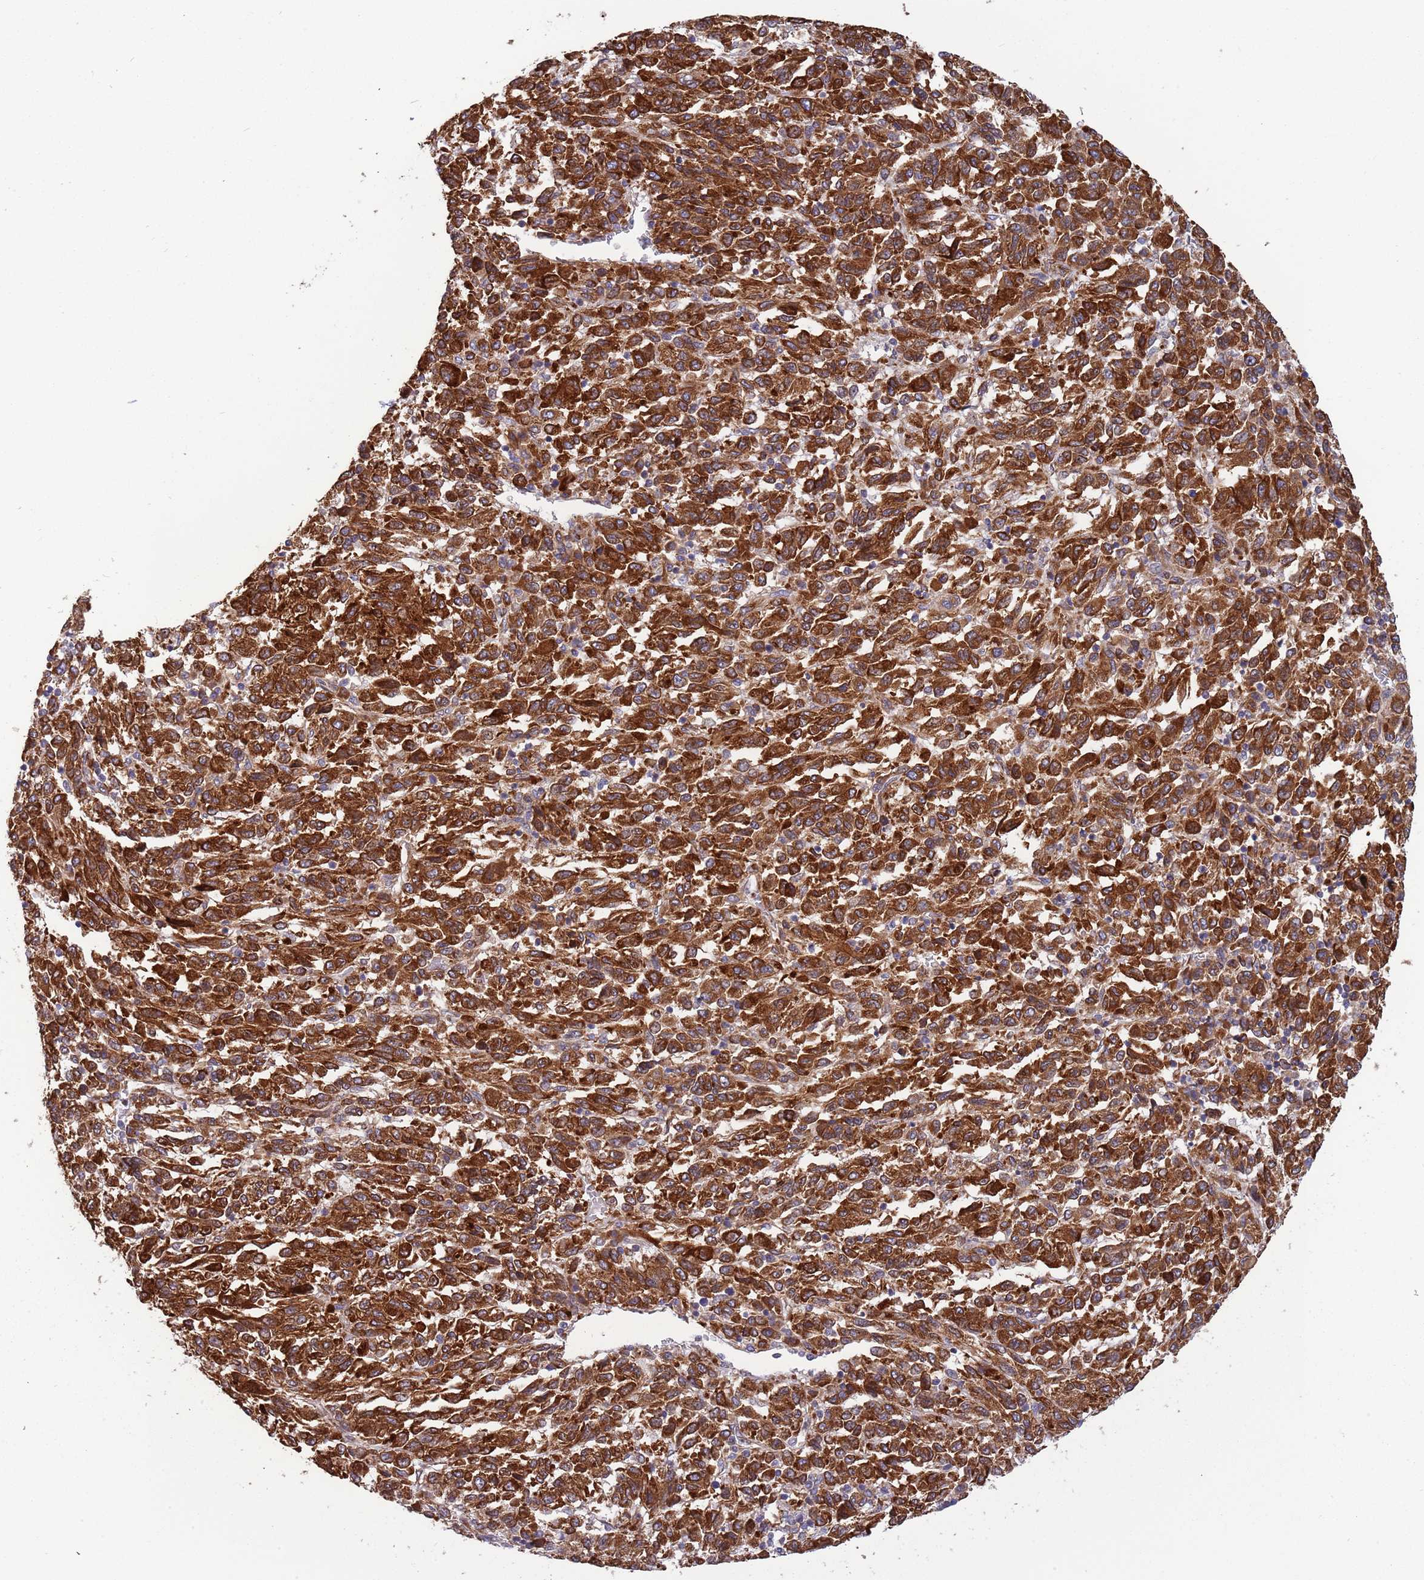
{"staining": {"intensity": "strong", "quantity": ">75%", "location": "cytoplasmic/membranous"}, "tissue": "melanoma", "cell_type": "Tumor cells", "image_type": "cancer", "snomed": [{"axis": "morphology", "description": "Malignant melanoma, Metastatic site"}, {"axis": "topography", "description": "Lung"}], "caption": "A high-resolution histopathology image shows immunohistochemistry staining of melanoma, which displays strong cytoplasmic/membranous positivity in about >75% of tumor cells. The protein is stained brown, and the nuclei are stained in blue (DAB IHC with brightfield microscopy, high magnification).", "gene": "ARMCX6", "patient": {"sex": "male", "age": 64}}